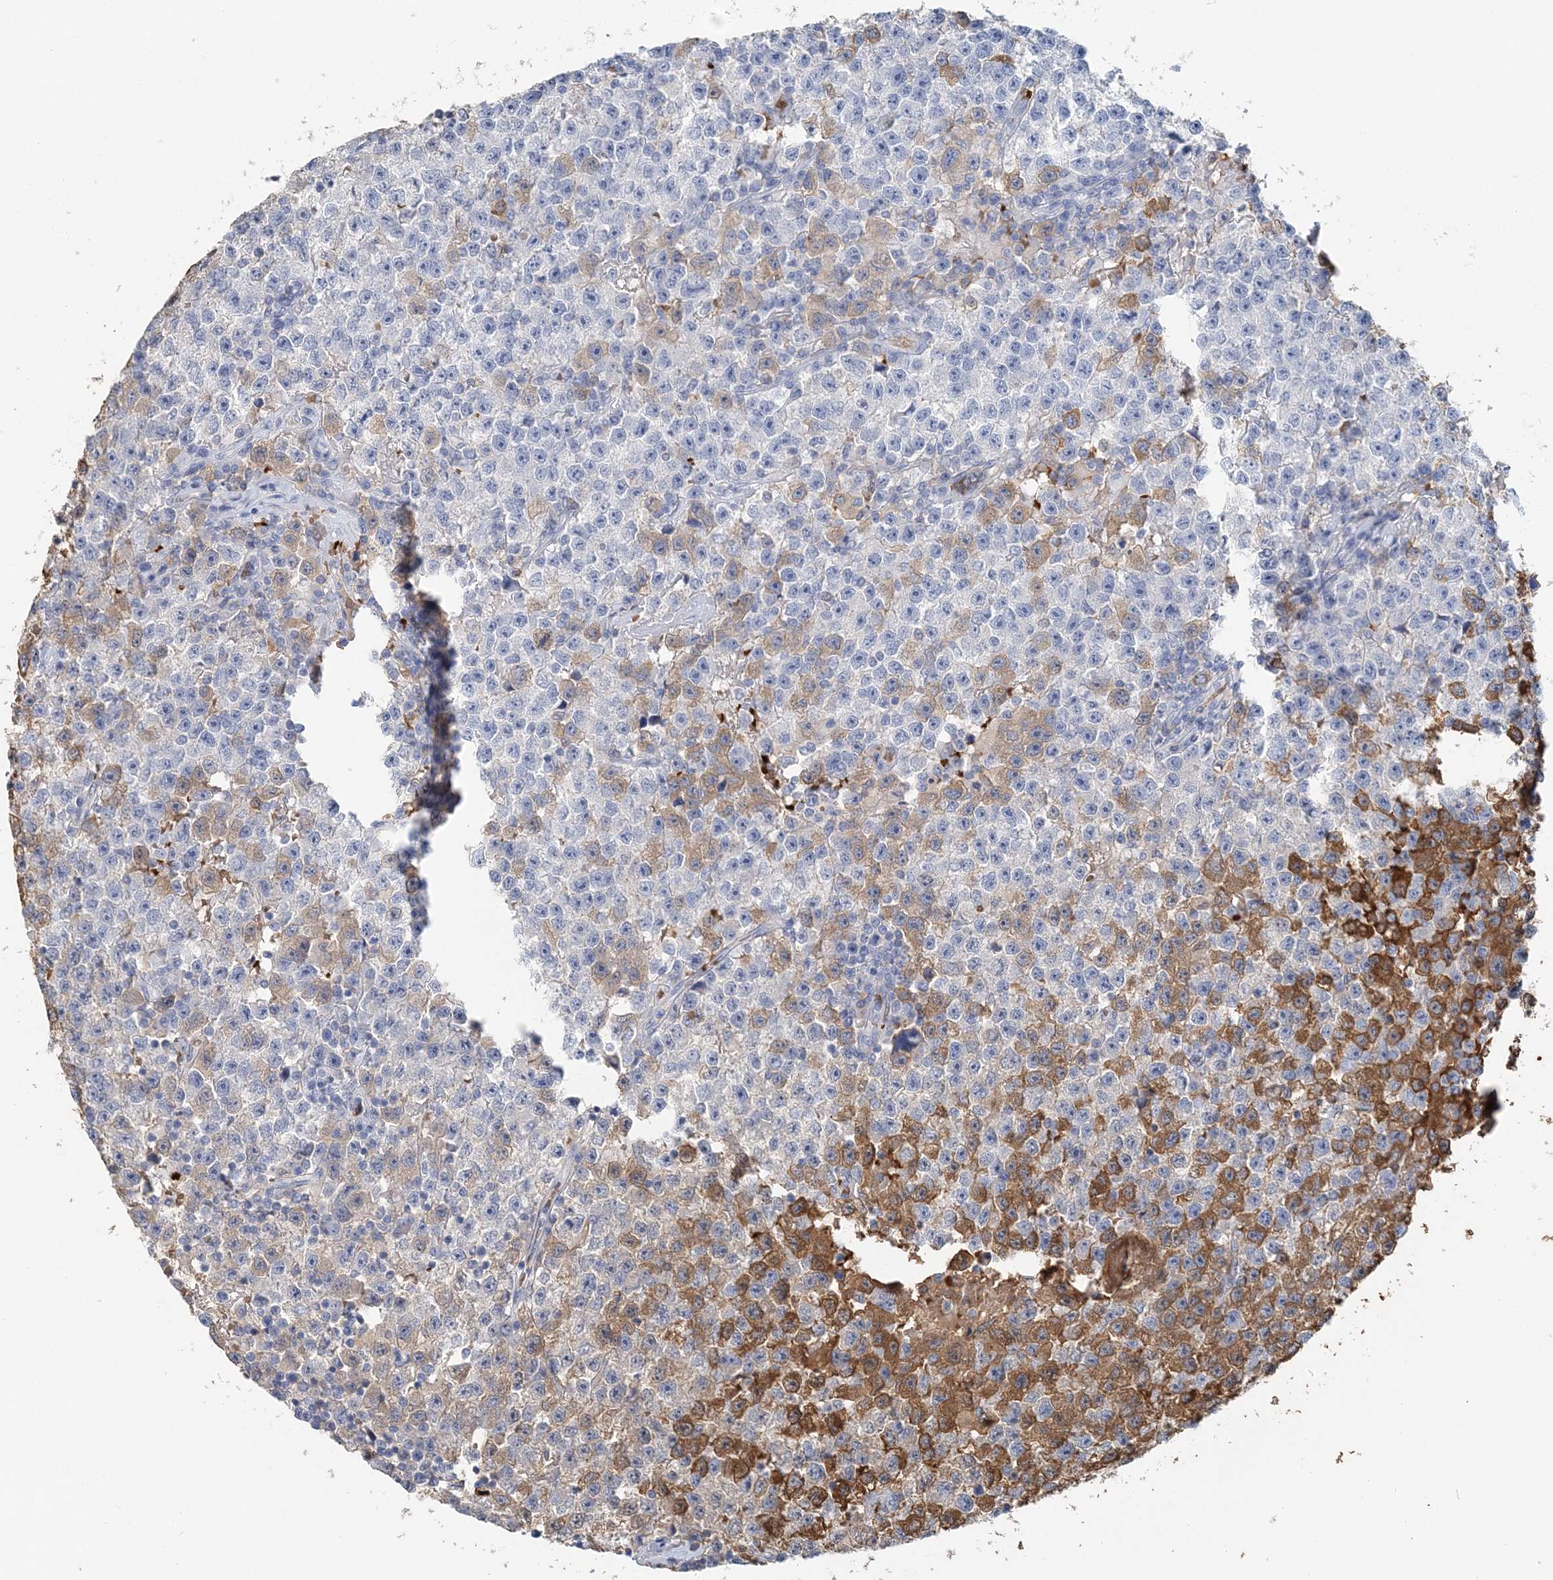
{"staining": {"intensity": "moderate", "quantity": "<25%", "location": "cytoplasmic/membranous"}, "tissue": "testis cancer", "cell_type": "Tumor cells", "image_type": "cancer", "snomed": [{"axis": "morphology", "description": "Seminoma, NOS"}, {"axis": "topography", "description": "Testis"}], "caption": "Testis cancer was stained to show a protein in brown. There is low levels of moderate cytoplasmic/membranous positivity in about <25% of tumor cells.", "gene": "HBD", "patient": {"sex": "male", "age": 22}}